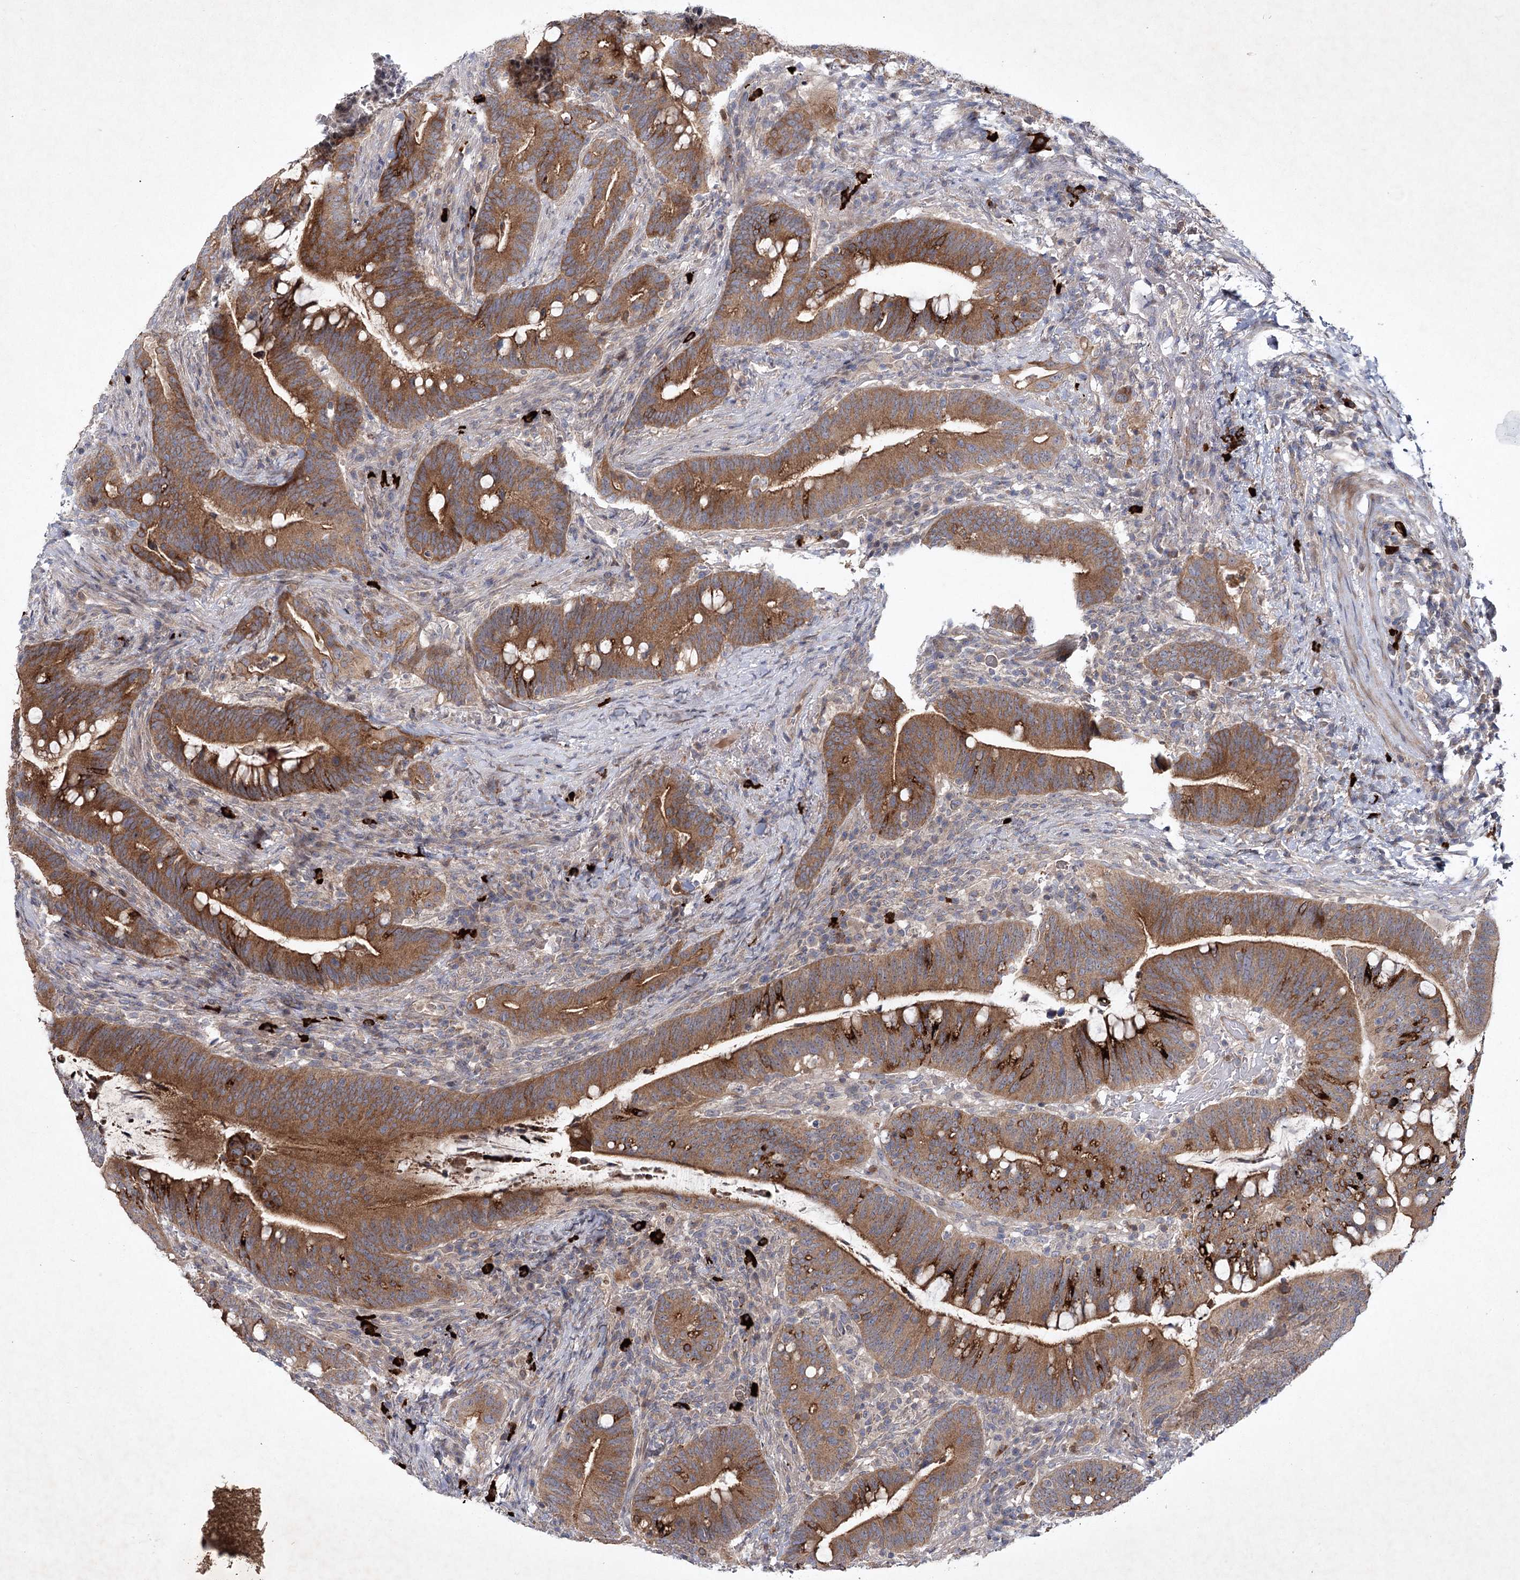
{"staining": {"intensity": "moderate", "quantity": ">75%", "location": "cytoplasmic/membranous"}, "tissue": "colorectal cancer", "cell_type": "Tumor cells", "image_type": "cancer", "snomed": [{"axis": "morphology", "description": "Adenocarcinoma, NOS"}, {"axis": "topography", "description": "Colon"}], "caption": "Human adenocarcinoma (colorectal) stained with a protein marker demonstrates moderate staining in tumor cells.", "gene": "MAP3K13", "patient": {"sex": "female", "age": 66}}